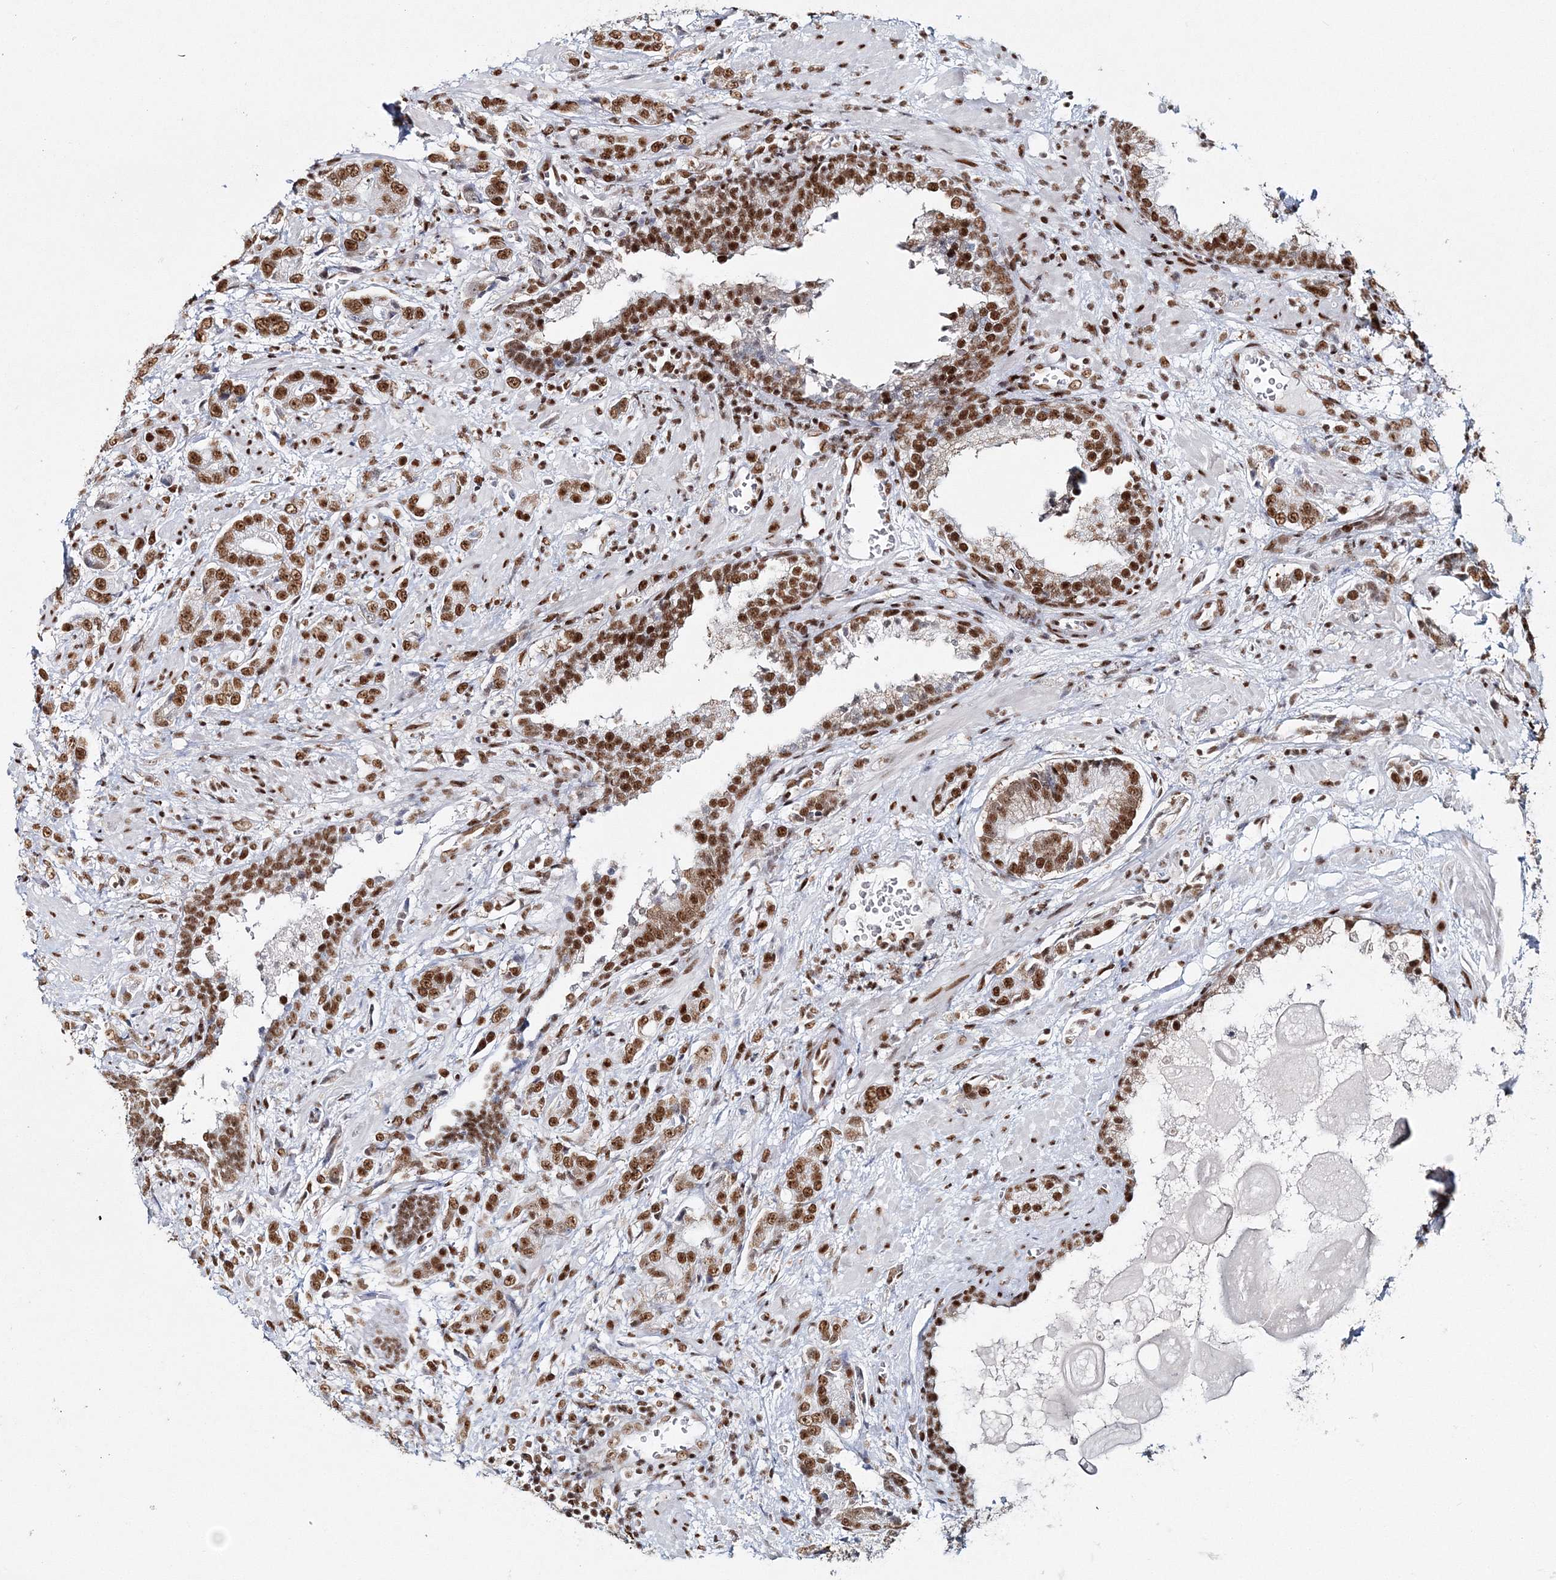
{"staining": {"intensity": "moderate", "quantity": ">75%", "location": "nuclear"}, "tissue": "prostate cancer", "cell_type": "Tumor cells", "image_type": "cancer", "snomed": [{"axis": "morphology", "description": "Adenocarcinoma, High grade"}, {"axis": "topography", "description": "Prostate"}], "caption": "The micrograph shows immunohistochemical staining of adenocarcinoma (high-grade) (prostate). There is moderate nuclear positivity is identified in approximately >75% of tumor cells.", "gene": "QRICH1", "patient": {"sex": "male", "age": 57}}